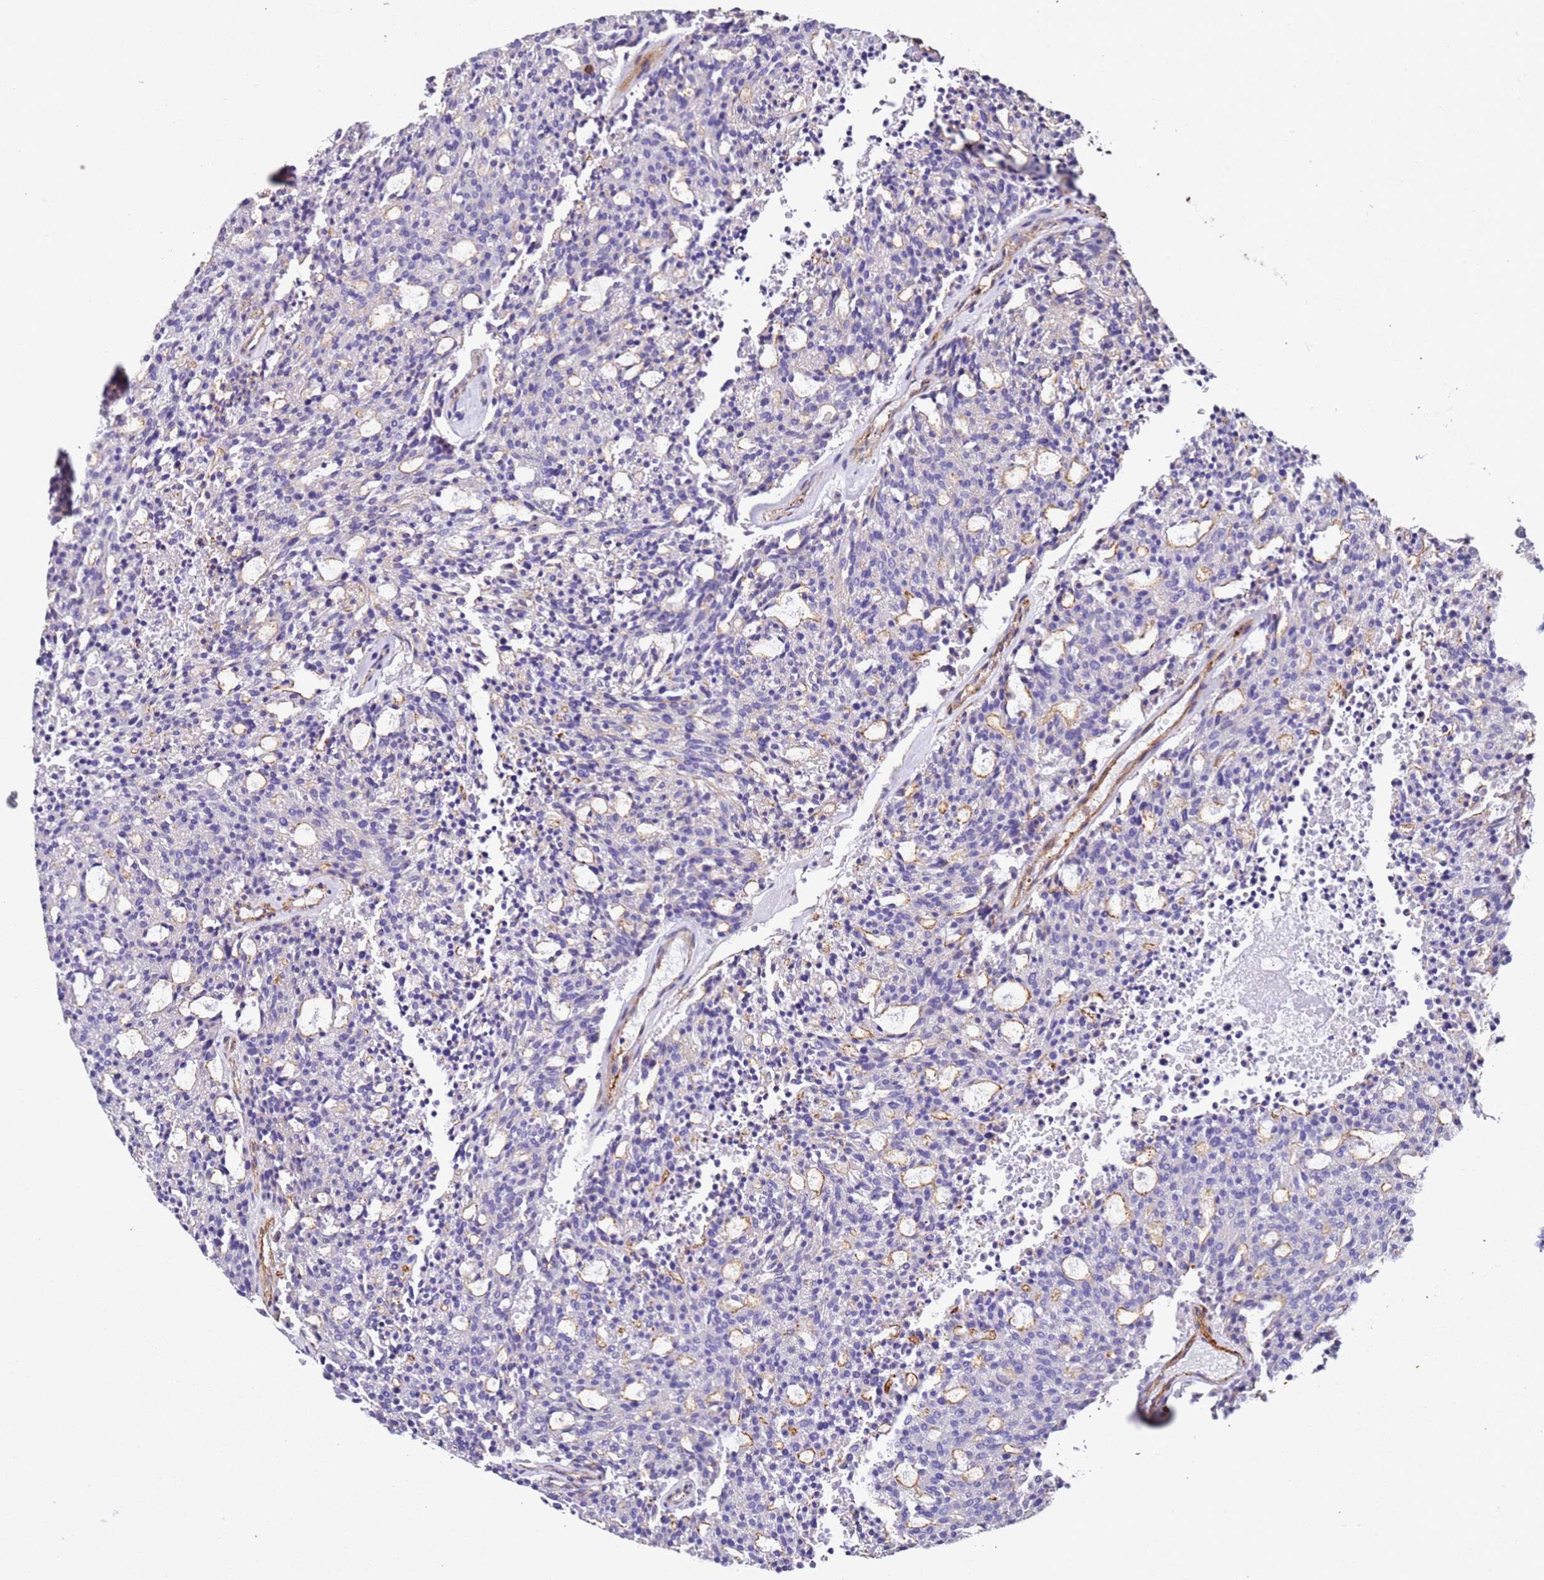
{"staining": {"intensity": "negative", "quantity": "none", "location": "none"}, "tissue": "carcinoid", "cell_type": "Tumor cells", "image_type": "cancer", "snomed": [{"axis": "morphology", "description": "Carcinoid, malignant, NOS"}, {"axis": "topography", "description": "Pancreas"}], "caption": "Tumor cells show no significant protein staining in carcinoid.", "gene": "ZNF671", "patient": {"sex": "female", "age": 54}}